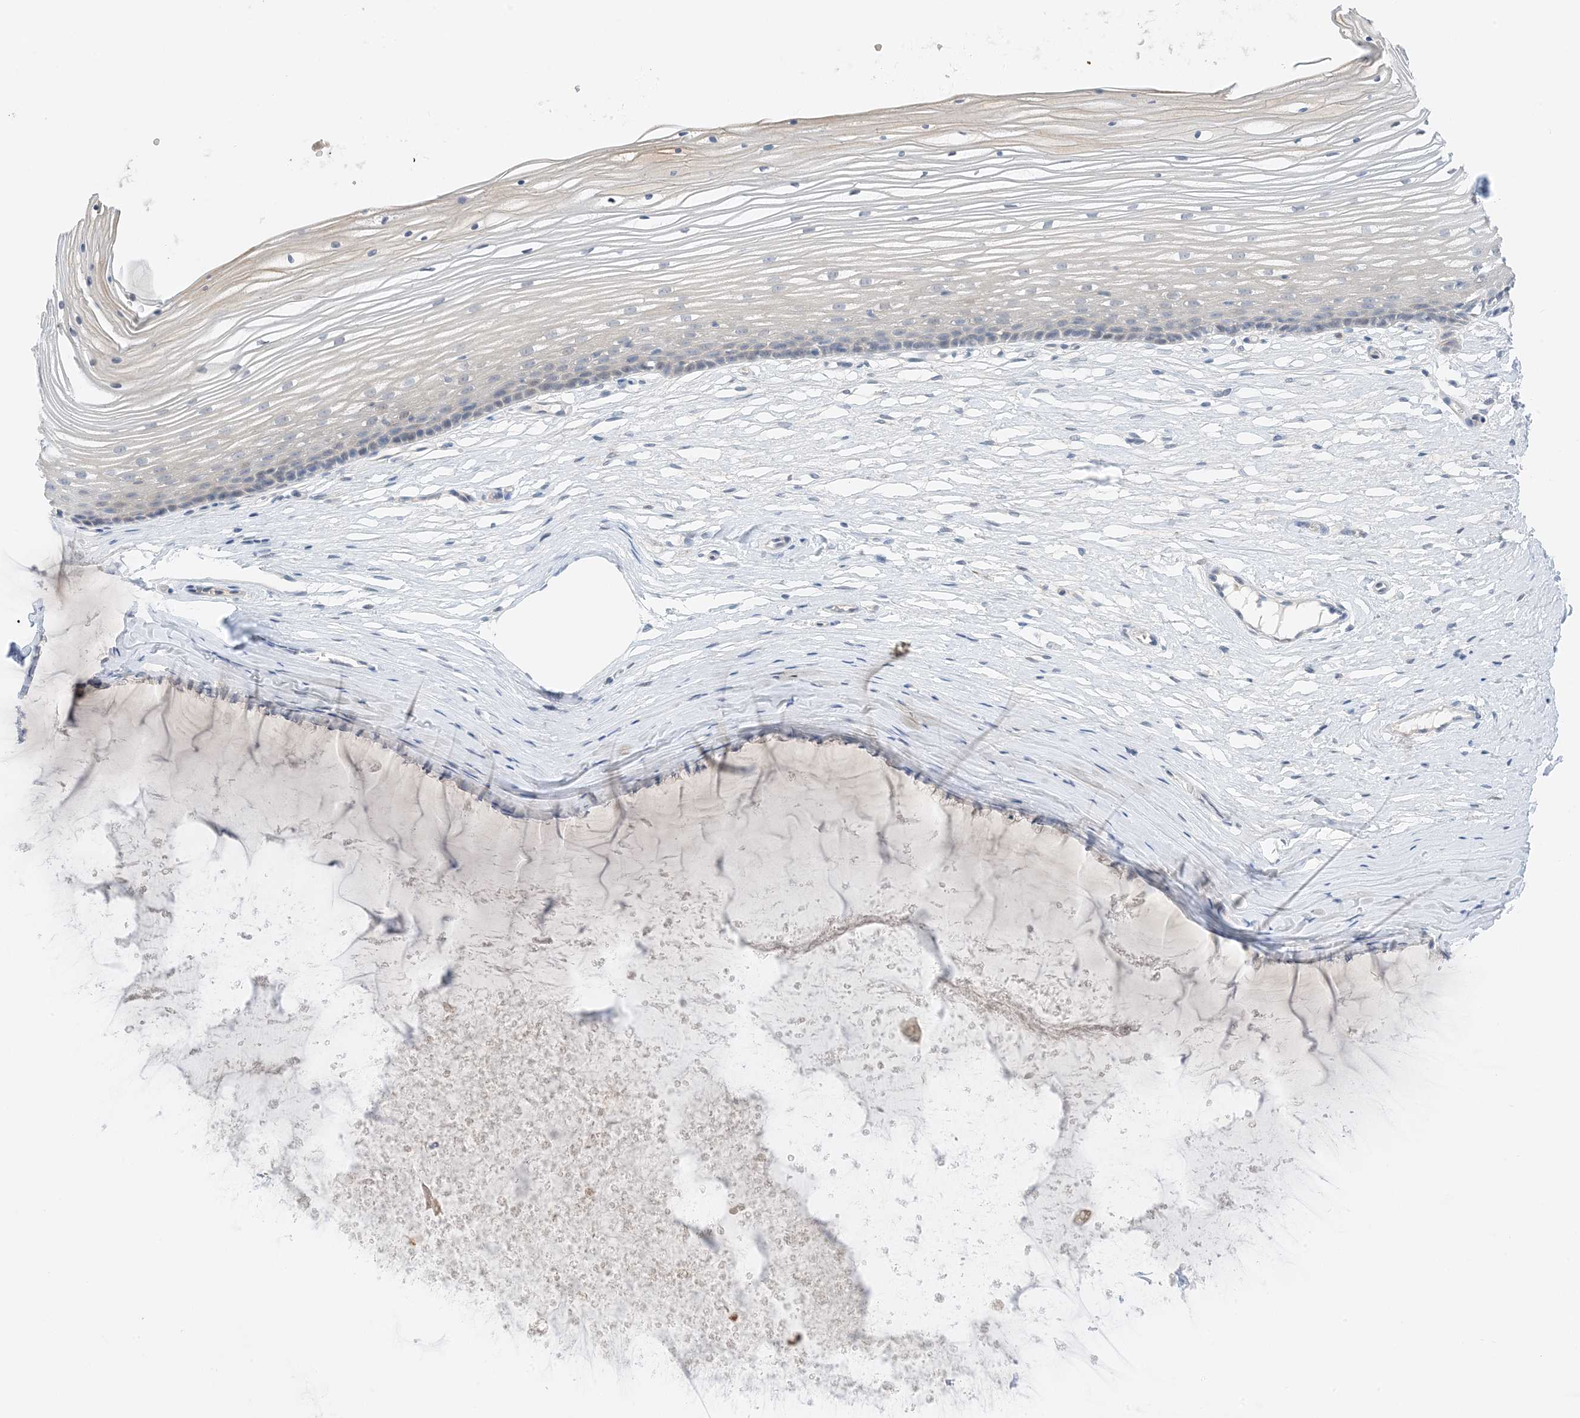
{"staining": {"intensity": "negative", "quantity": "none", "location": "none"}, "tissue": "vagina", "cell_type": "Squamous epithelial cells", "image_type": "normal", "snomed": [{"axis": "morphology", "description": "Normal tissue, NOS"}, {"axis": "topography", "description": "Vagina"}, {"axis": "topography", "description": "Cervix"}], "caption": "Photomicrograph shows no protein positivity in squamous epithelial cells of benign vagina.", "gene": "KIFBP", "patient": {"sex": "female", "age": 40}}